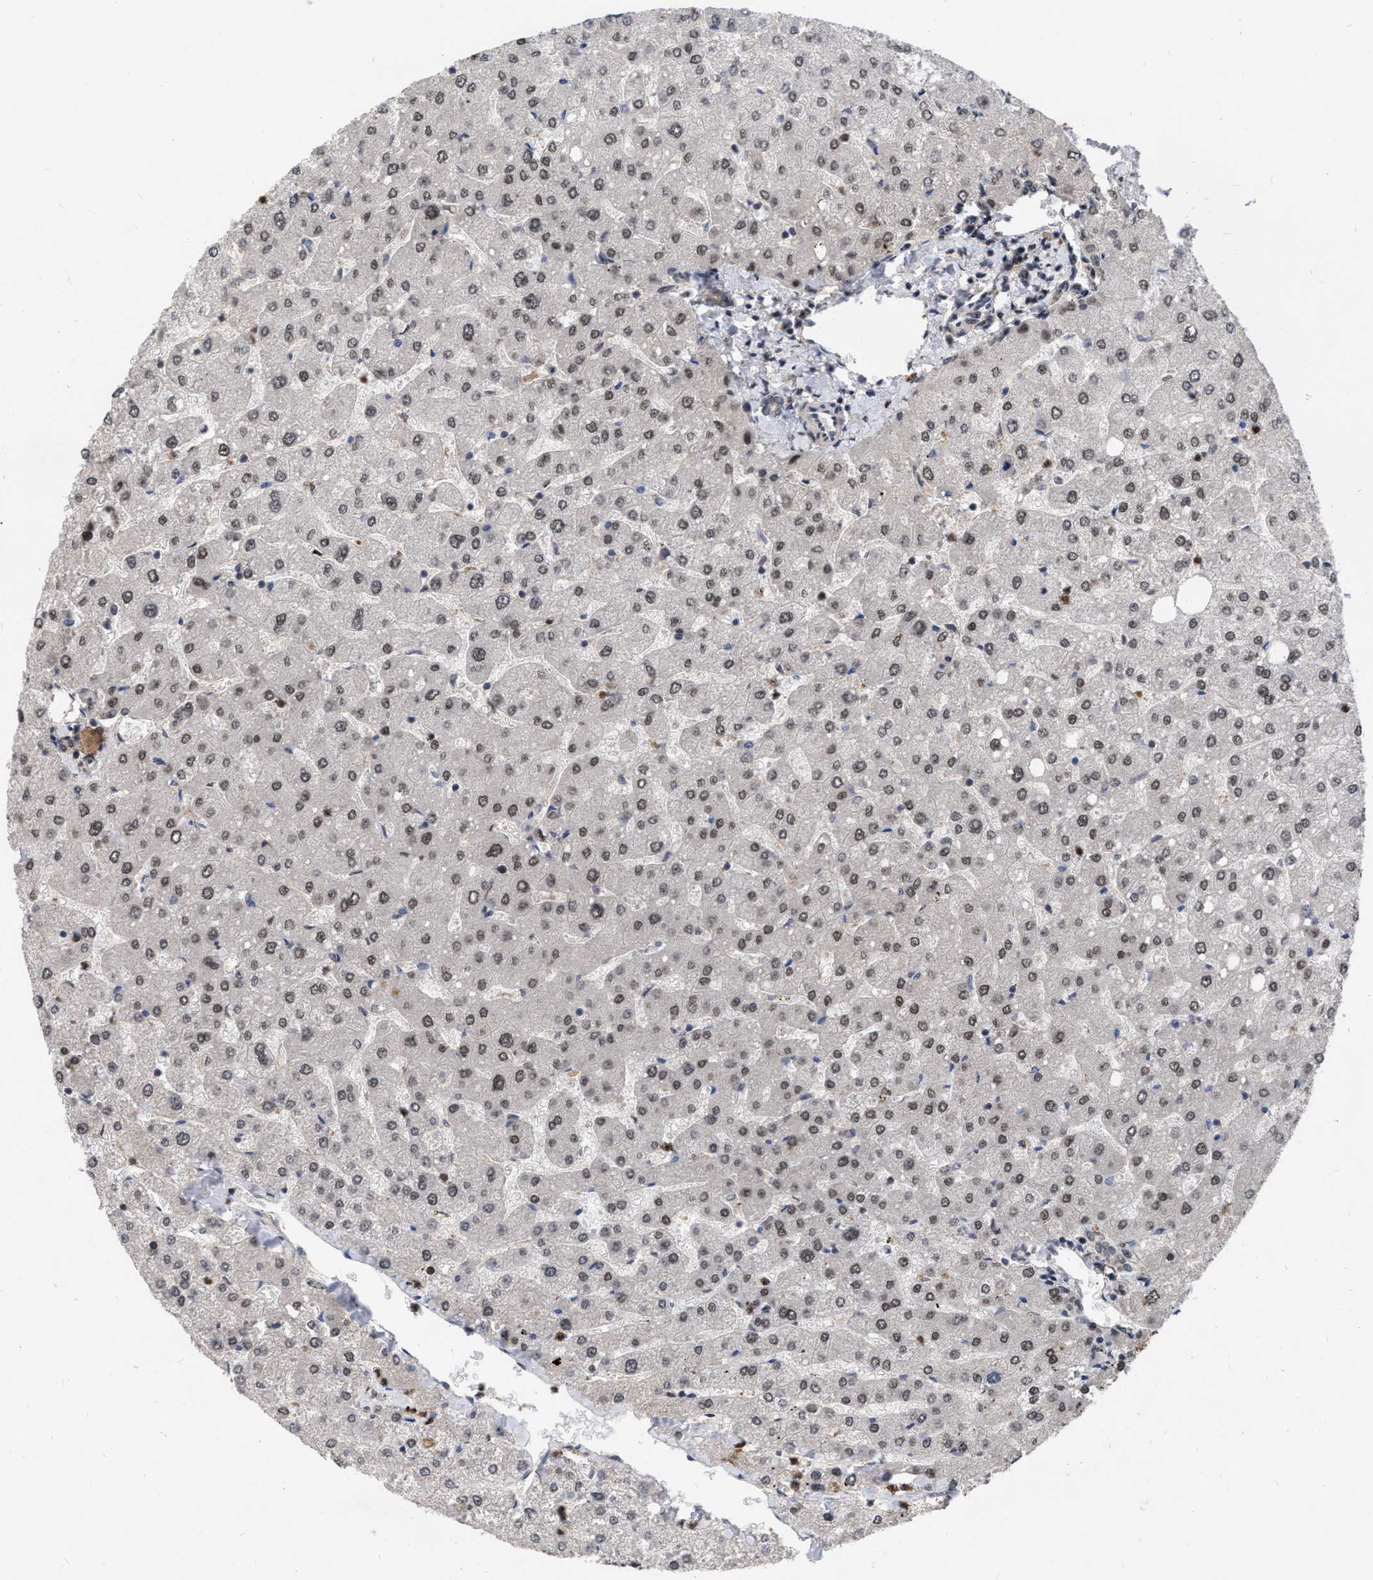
{"staining": {"intensity": "weak", "quantity": ">75%", "location": "cytoplasmic/membranous,nuclear"}, "tissue": "liver", "cell_type": "Cholangiocytes", "image_type": "normal", "snomed": [{"axis": "morphology", "description": "Normal tissue, NOS"}, {"axis": "topography", "description": "Liver"}], "caption": "Weak cytoplasmic/membranous,nuclear positivity for a protein is seen in about >75% of cholangiocytes of unremarkable liver using immunohistochemistry (IHC).", "gene": "MDM4", "patient": {"sex": "male", "age": 55}}